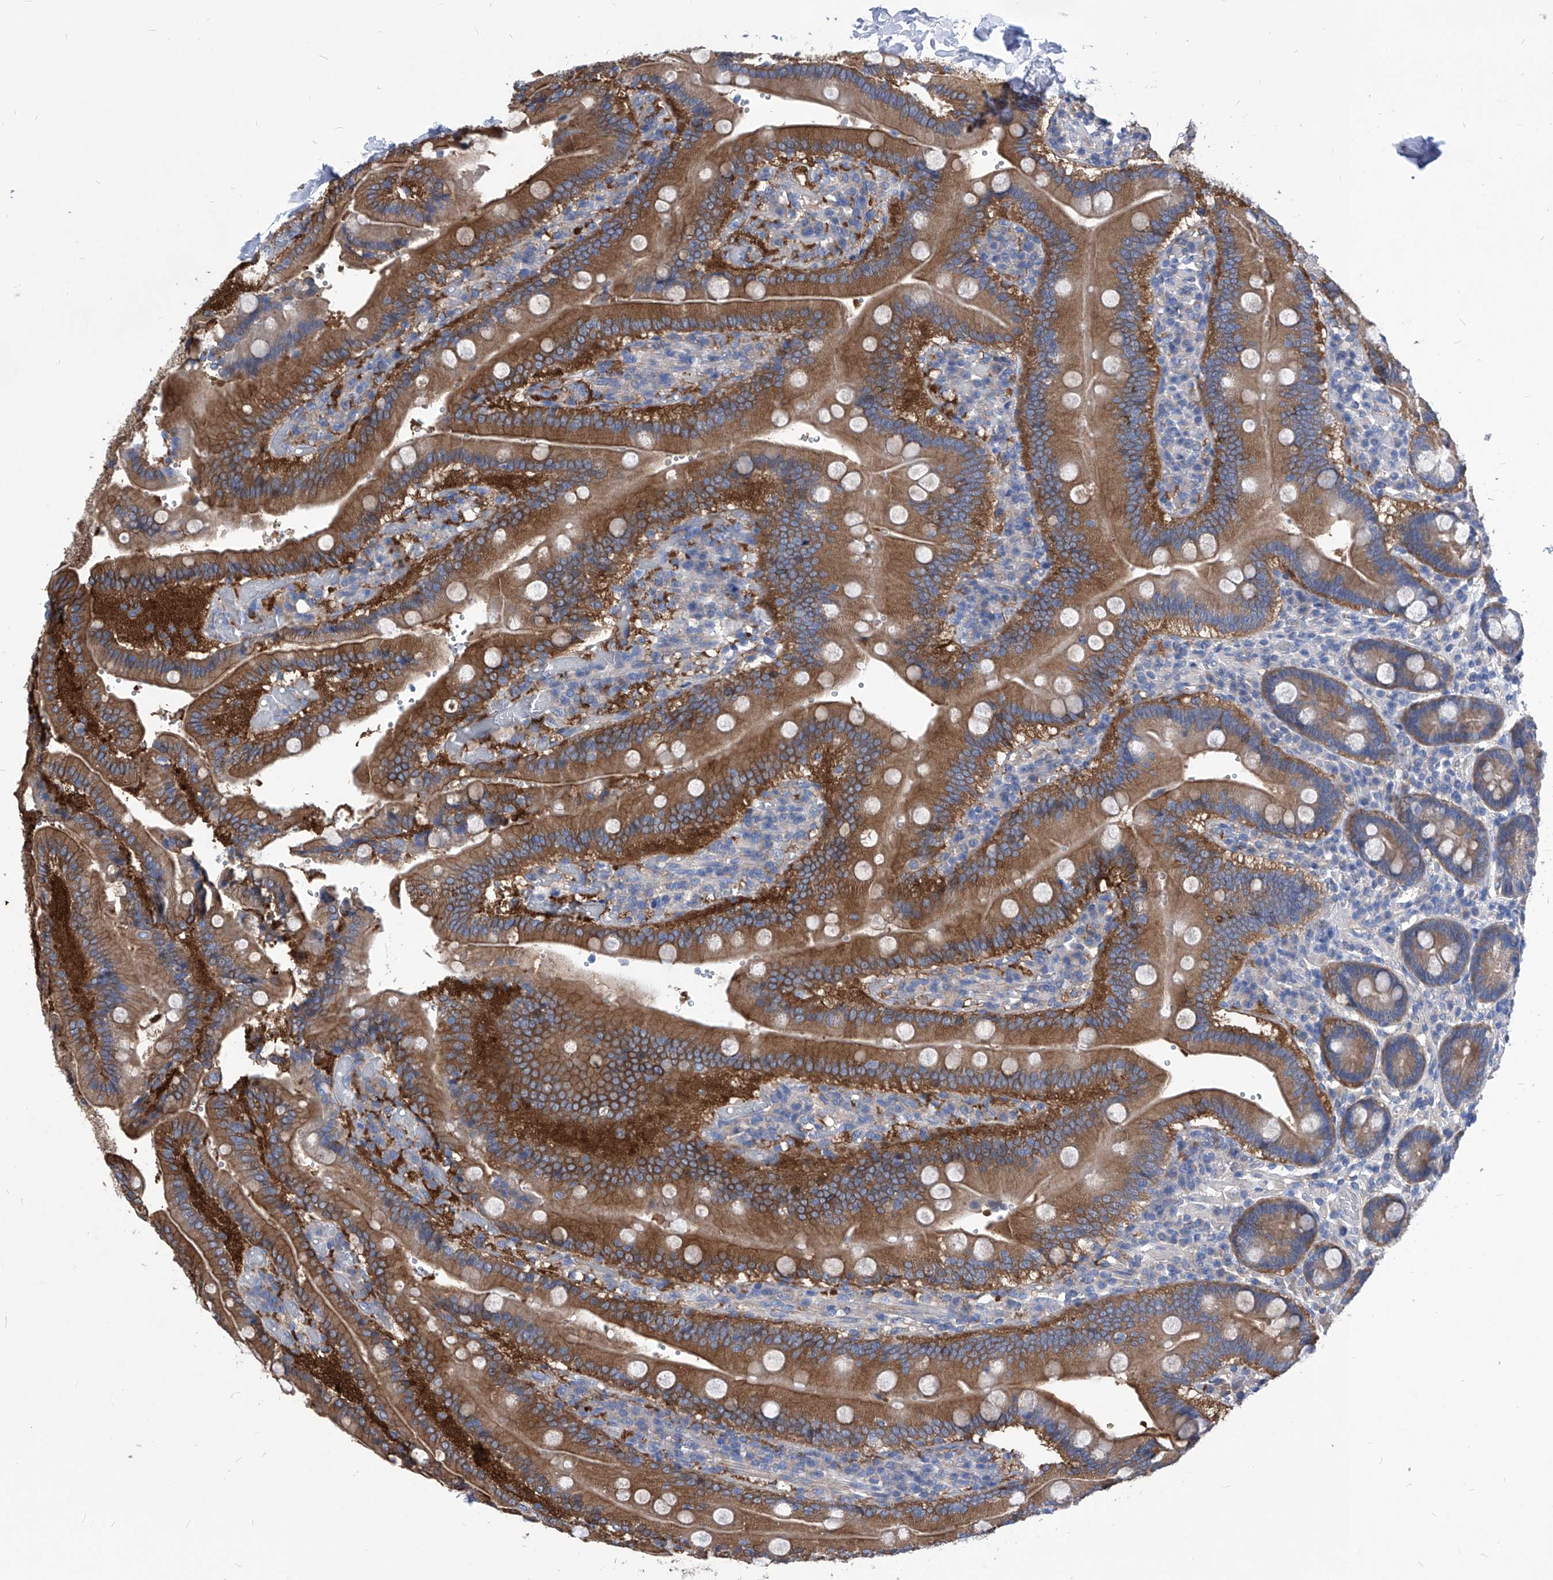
{"staining": {"intensity": "moderate", "quantity": ">75%", "location": "cytoplasmic/membranous"}, "tissue": "duodenum", "cell_type": "Glandular cells", "image_type": "normal", "snomed": [{"axis": "morphology", "description": "Normal tissue, NOS"}, {"axis": "topography", "description": "Duodenum"}], "caption": "This histopathology image demonstrates IHC staining of benign human duodenum, with medium moderate cytoplasmic/membranous positivity in approximately >75% of glandular cells.", "gene": "XPNPEP1", "patient": {"sex": "female", "age": 62}}